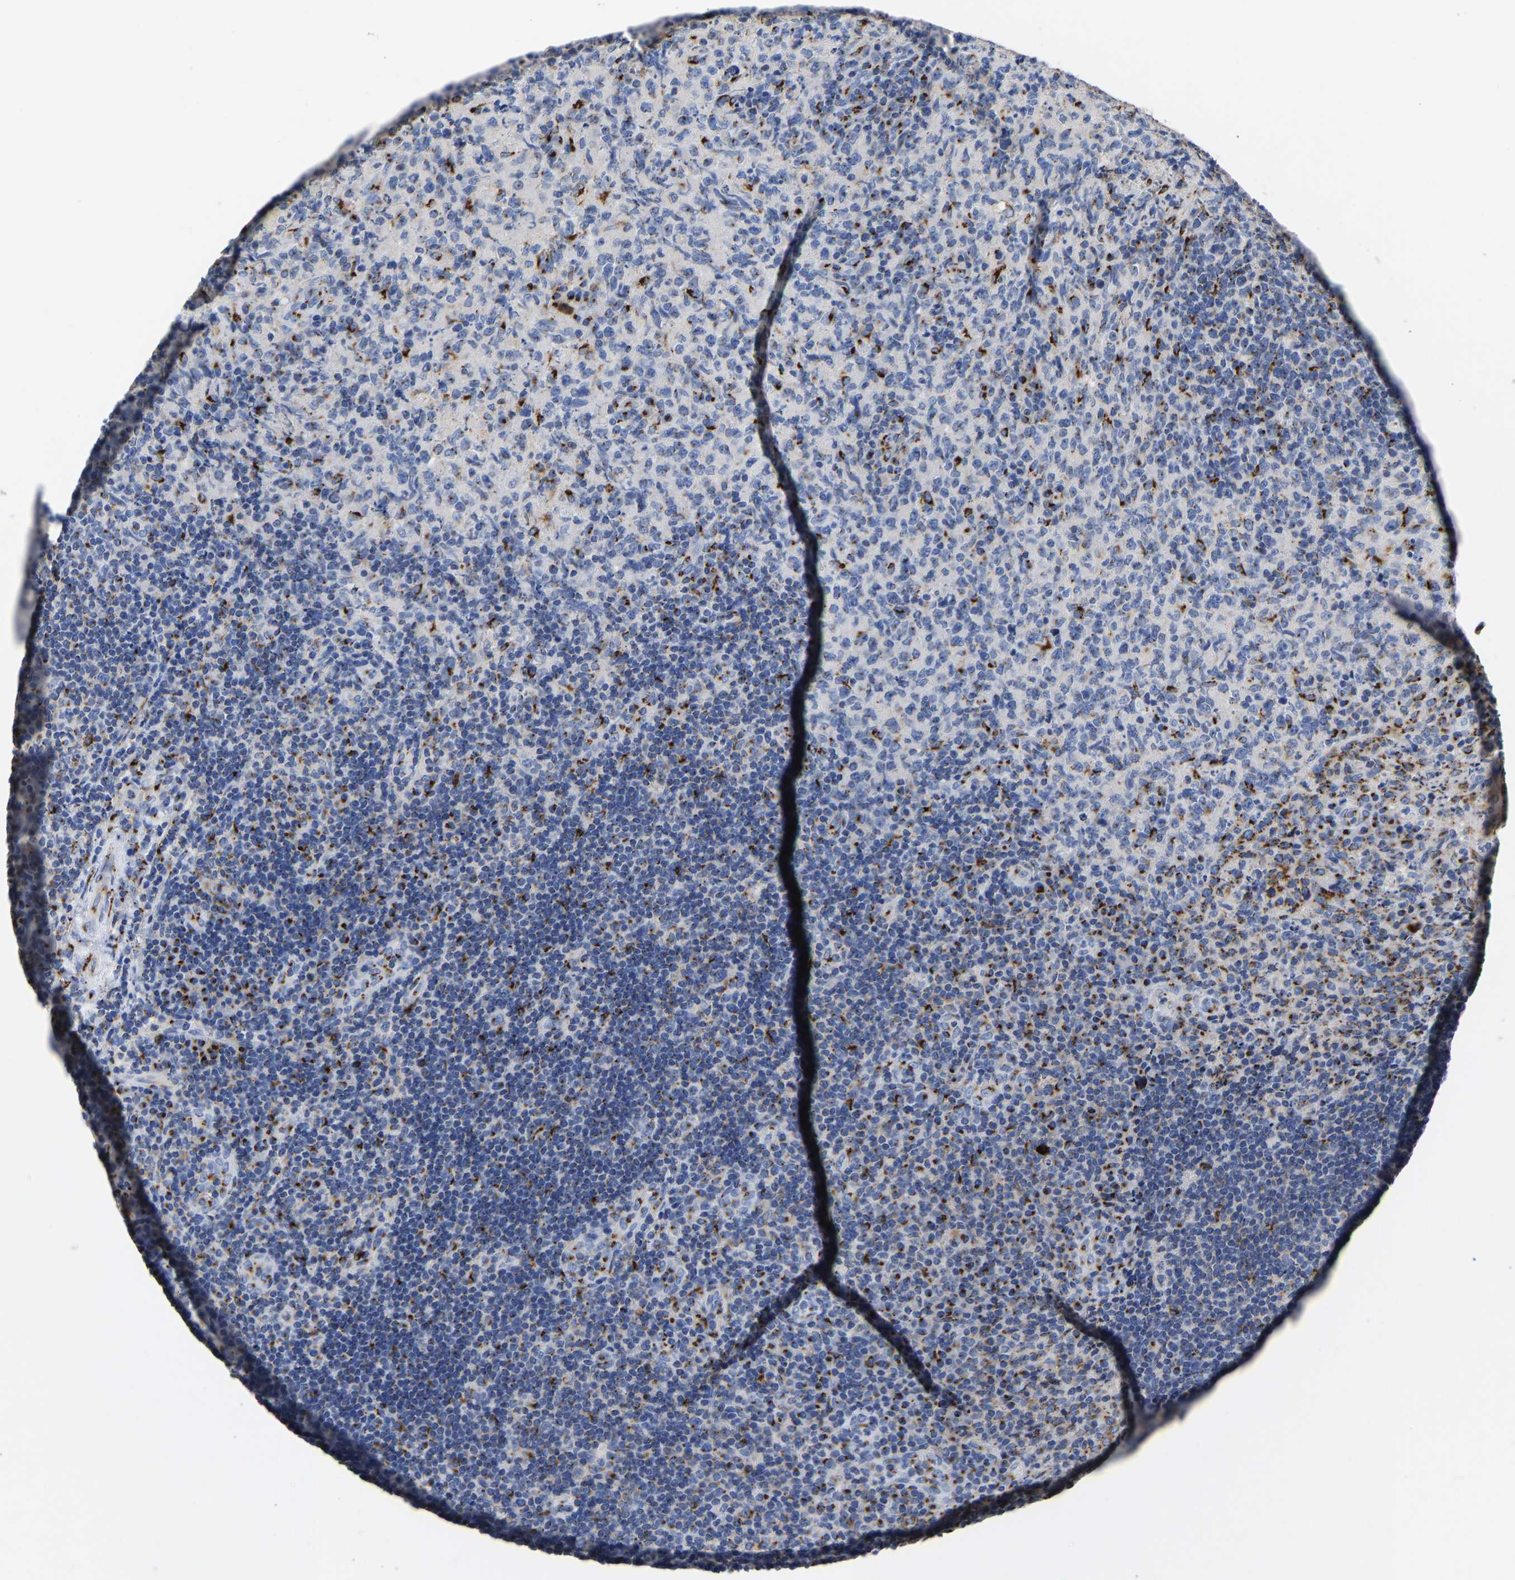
{"staining": {"intensity": "strong", "quantity": "<25%", "location": "cytoplasmic/membranous"}, "tissue": "lymphoma", "cell_type": "Tumor cells", "image_type": "cancer", "snomed": [{"axis": "morphology", "description": "Malignant lymphoma, non-Hodgkin's type, High grade"}, {"axis": "topography", "description": "Tonsil"}], "caption": "Human high-grade malignant lymphoma, non-Hodgkin's type stained with a brown dye displays strong cytoplasmic/membranous positive positivity in approximately <25% of tumor cells.", "gene": "TMEM87A", "patient": {"sex": "female", "age": 36}}